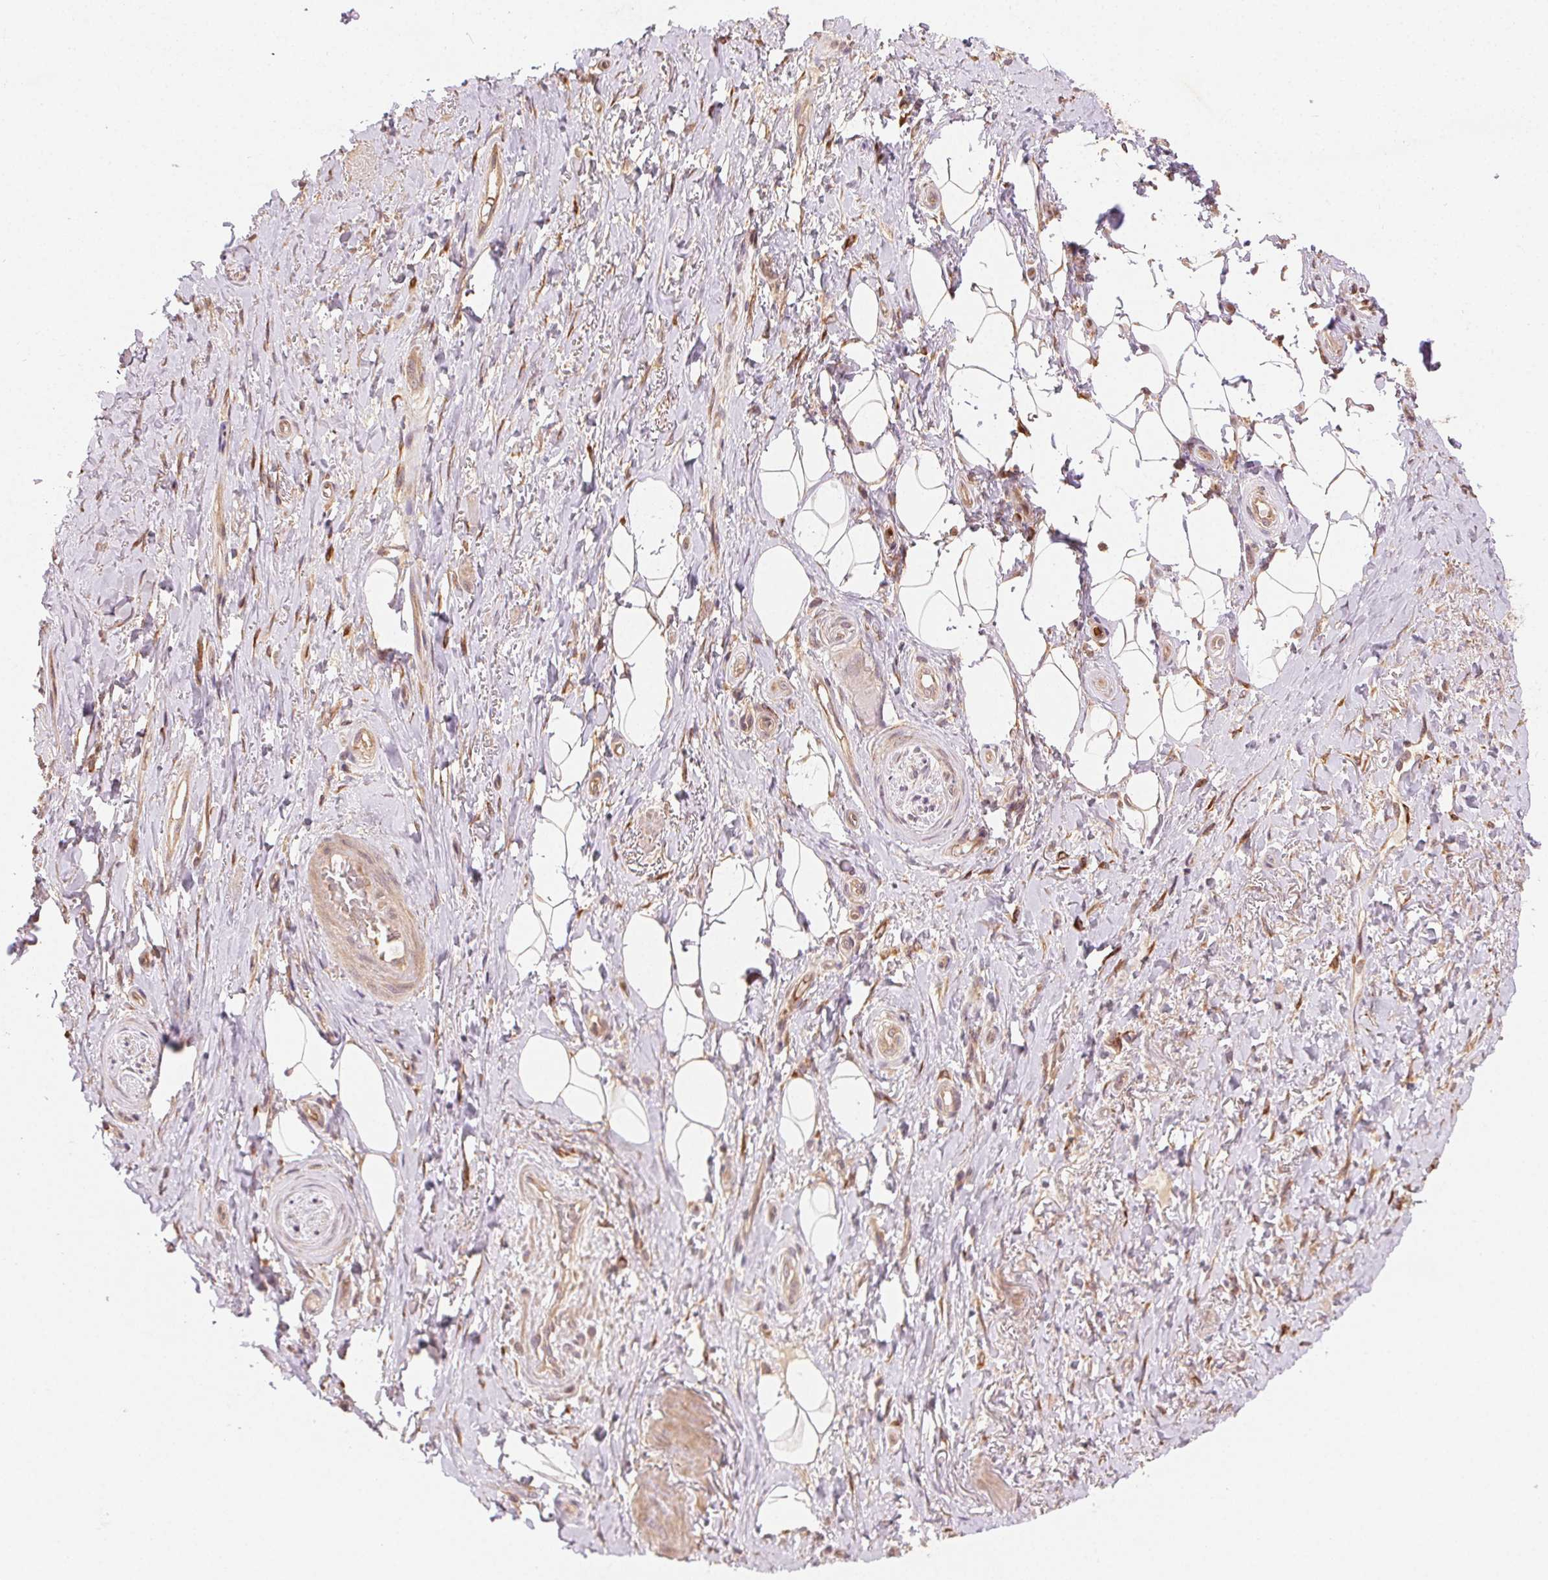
{"staining": {"intensity": "weak", "quantity": ">75%", "location": "cytoplasmic/membranous"}, "tissue": "adipose tissue", "cell_type": "Adipocytes", "image_type": "normal", "snomed": [{"axis": "morphology", "description": "Normal tissue, NOS"}, {"axis": "topography", "description": "Anal"}, {"axis": "topography", "description": "Peripheral nerve tissue"}], "caption": "Brown immunohistochemical staining in normal human adipose tissue shows weak cytoplasmic/membranous positivity in approximately >75% of adipocytes. Nuclei are stained in blue.", "gene": "KLHL15", "patient": {"sex": "male", "age": 53}}